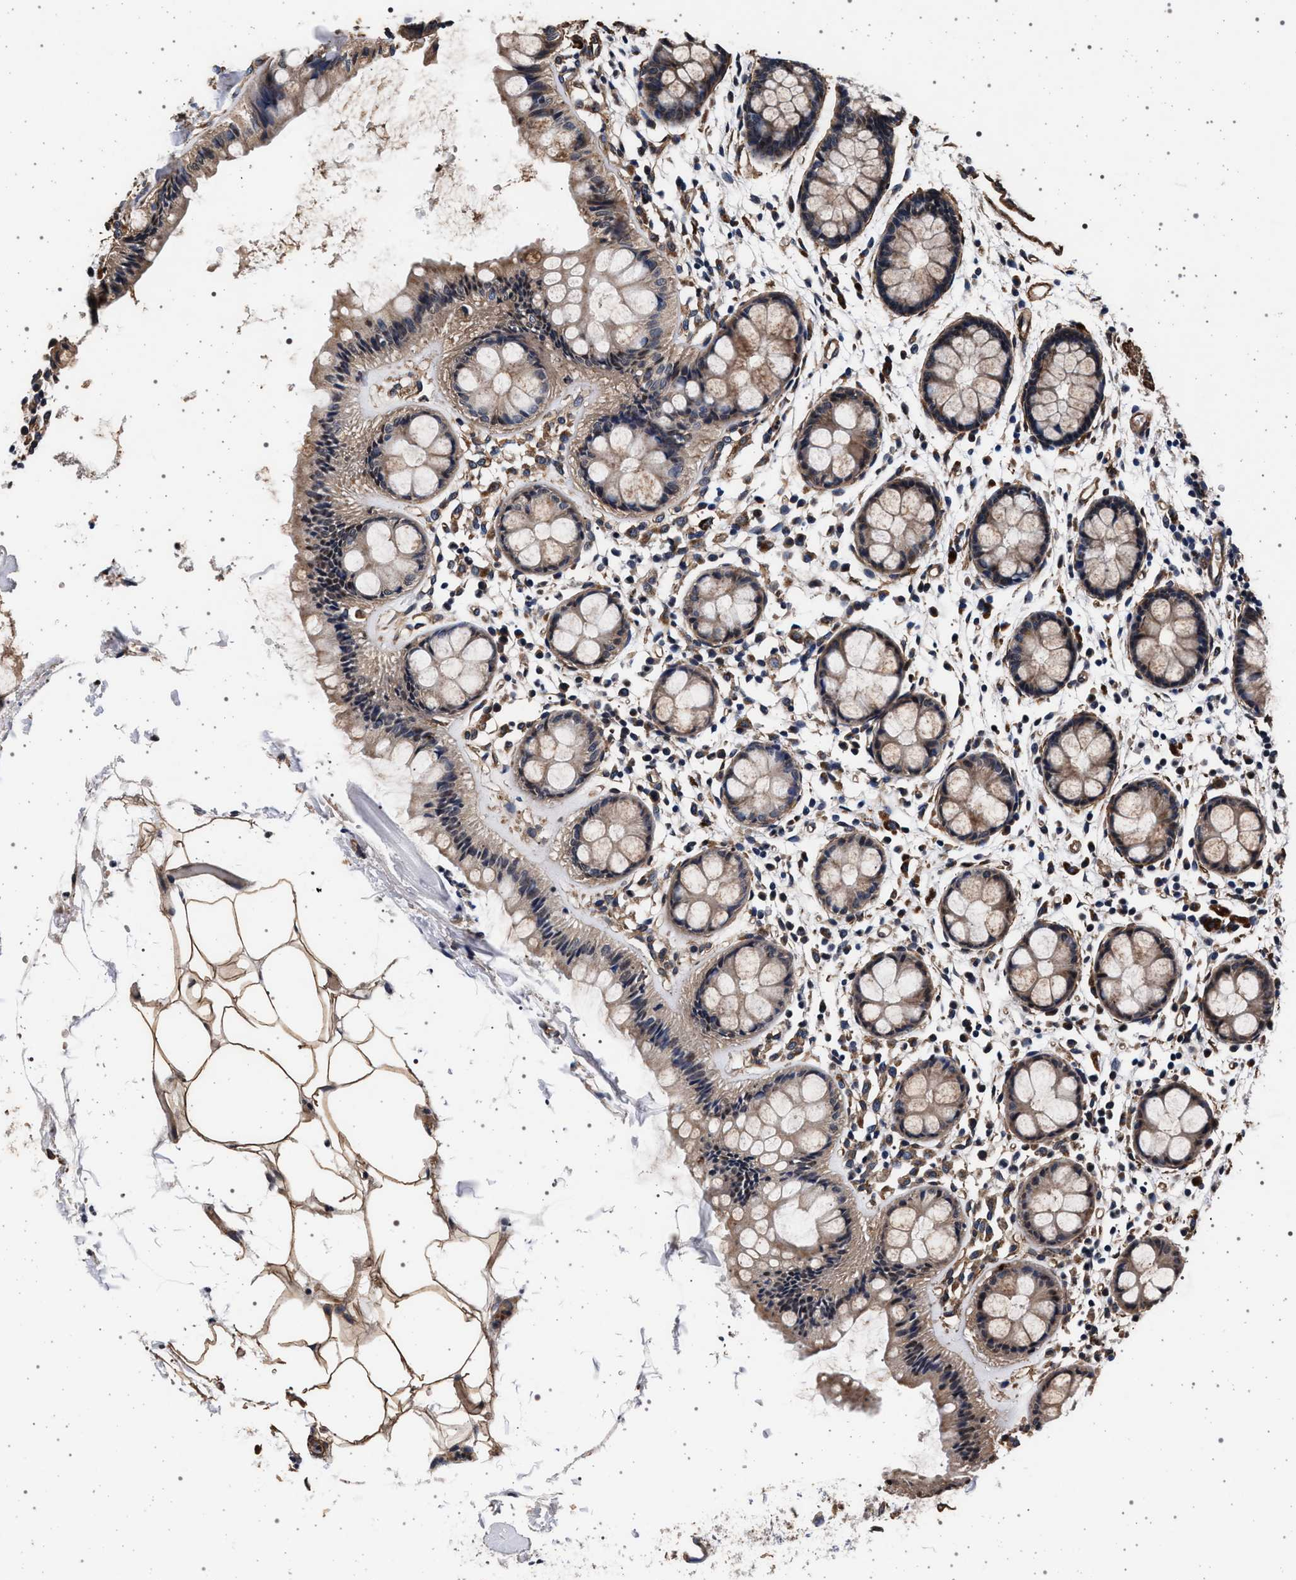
{"staining": {"intensity": "moderate", "quantity": ">75%", "location": "cytoplasmic/membranous"}, "tissue": "rectum", "cell_type": "Glandular cells", "image_type": "normal", "snomed": [{"axis": "morphology", "description": "Normal tissue, NOS"}, {"axis": "topography", "description": "Rectum"}], "caption": "Protein staining of benign rectum displays moderate cytoplasmic/membranous expression in about >75% of glandular cells. Using DAB (3,3'-diaminobenzidine) (brown) and hematoxylin (blue) stains, captured at high magnification using brightfield microscopy.", "gene": "KCNK6", "patient": {"sex": "female", "age": 66}}